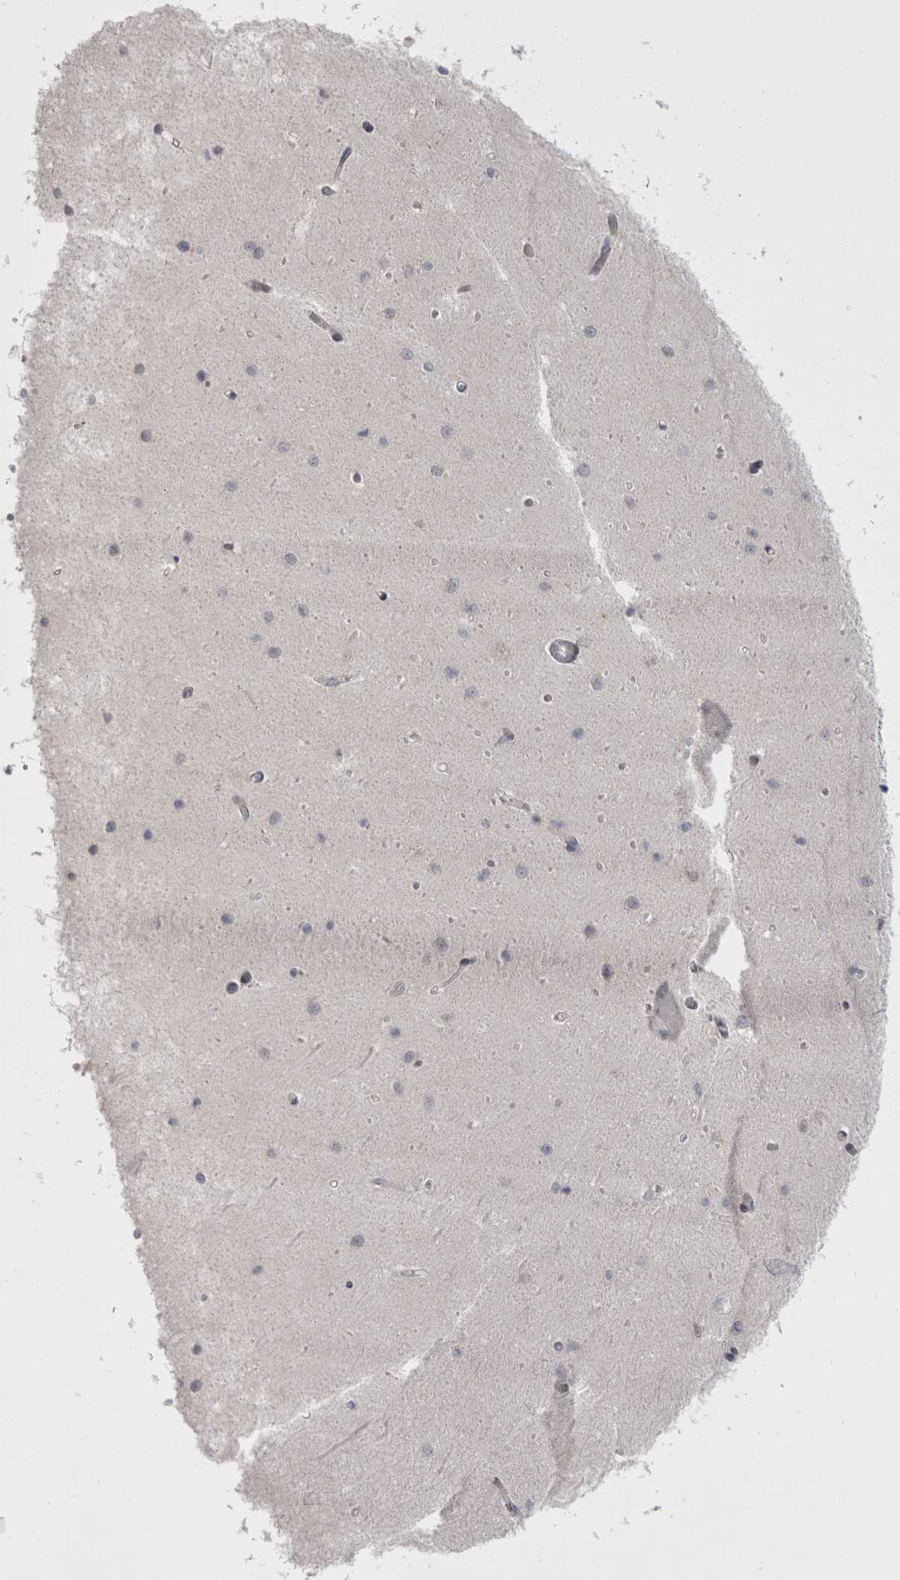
{"staining": {"intensity": "negative", "quantity": "none", "location": "none"}, "tissue": "cerebellum", "cell_type": "Cells in granular layer", "image_type": "normal", "snomed": [{"axis": "morphology", "description": "Normal tissue, NOS"}, {"axis": "topography", "description": "Cerebellum"}], "caption": "Cells in granular layer show no significant protein expression in normal cerebellum.", "gene": "CHIC1", "patient": {"sex": "male", "age": 37}}